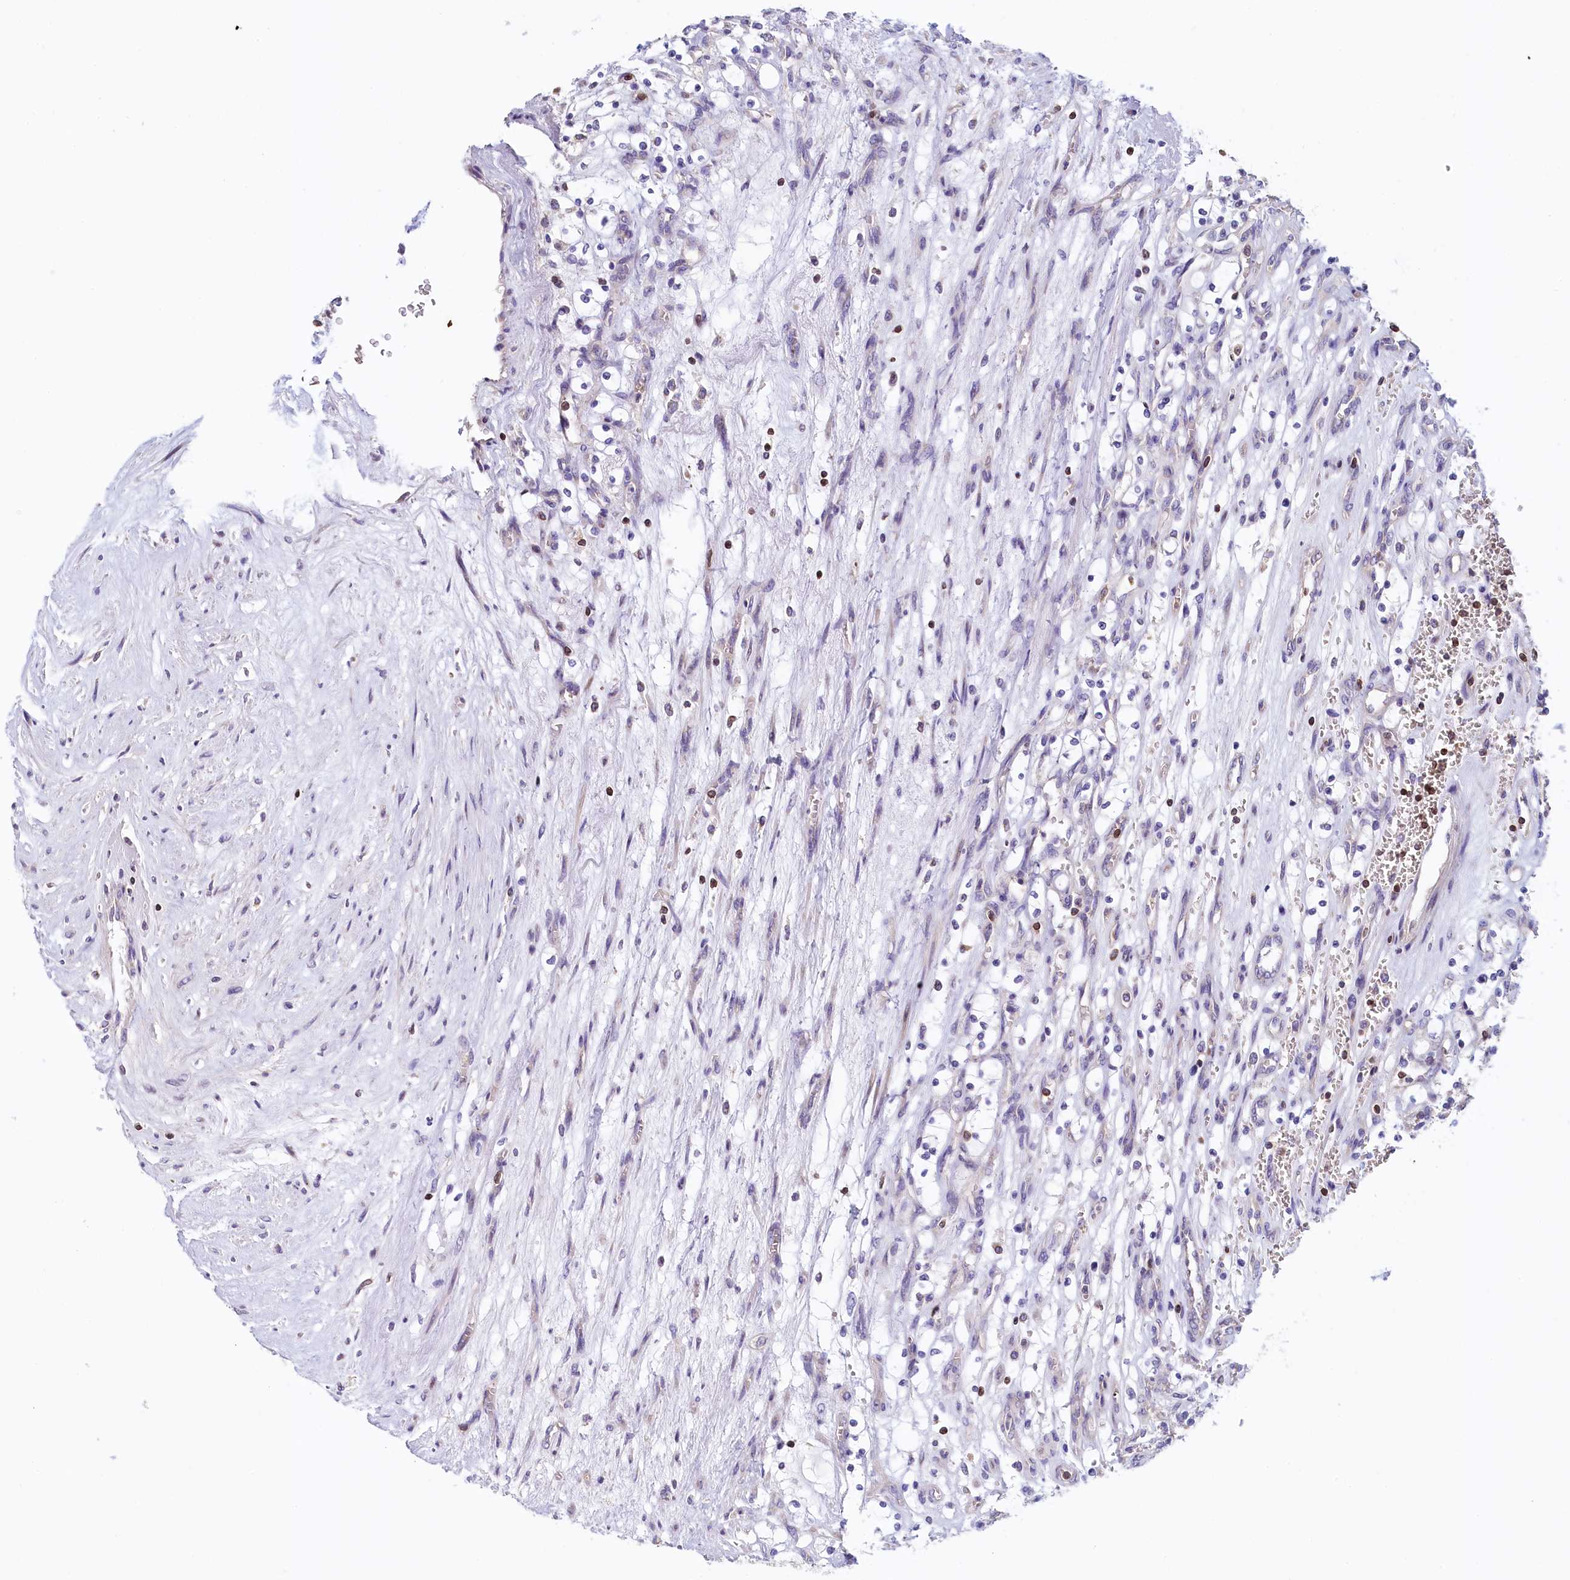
{"staining": {"intensity": "negative", "quantity": "none", "location": "none"}, "tissue": "renal cancer", "cell_type": "Tumor cells", "image_type": "cancer", "snomed": [{"axis": "morphology", "description": "Adenocarcinoma, NOS"}, {"axis": "topography", "description": "Kidney"}], "caption": "Immunohistochemistry photomicrograph of human renal adenocarcinoma stained for a protein (brown), which exhibits no expression in tumor cells.", "gene": "TRAF3IP3", "patient": {"sex": "female", "age": 69}}